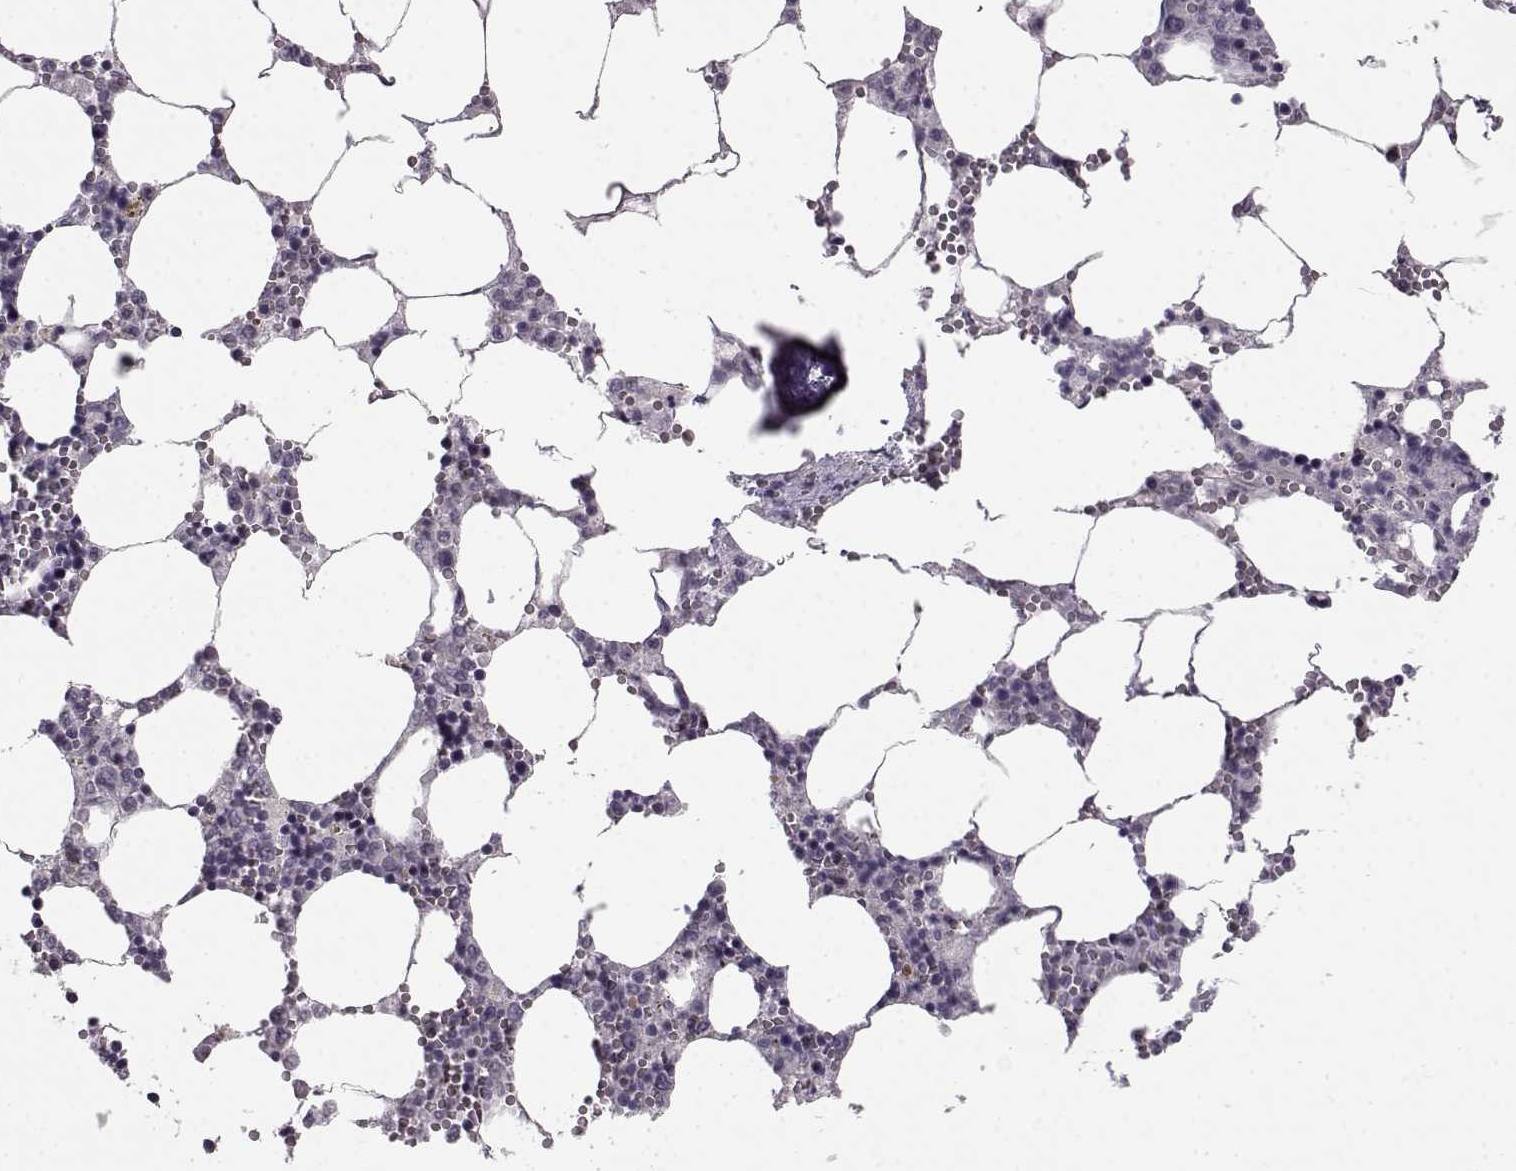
{"staining": {"intensity": "negative", "quantity": "none", "location": "none"}, "tissue": "bone marrow", "cell_type": "Hematopoietic cells", "image_type": "normal", "snomed": [{"axis": "morphology", "description": "Normal tissue, NOS"}, {"axis": "topography", "description": "Bone marrow"}], "caption": "Hematopoietic cells are negative for brown protein staining in unremarkable bone marrow. Nuclei are stained in blue.", "gene": "LHB", "patient": {"sex": "female", "age": 64}}